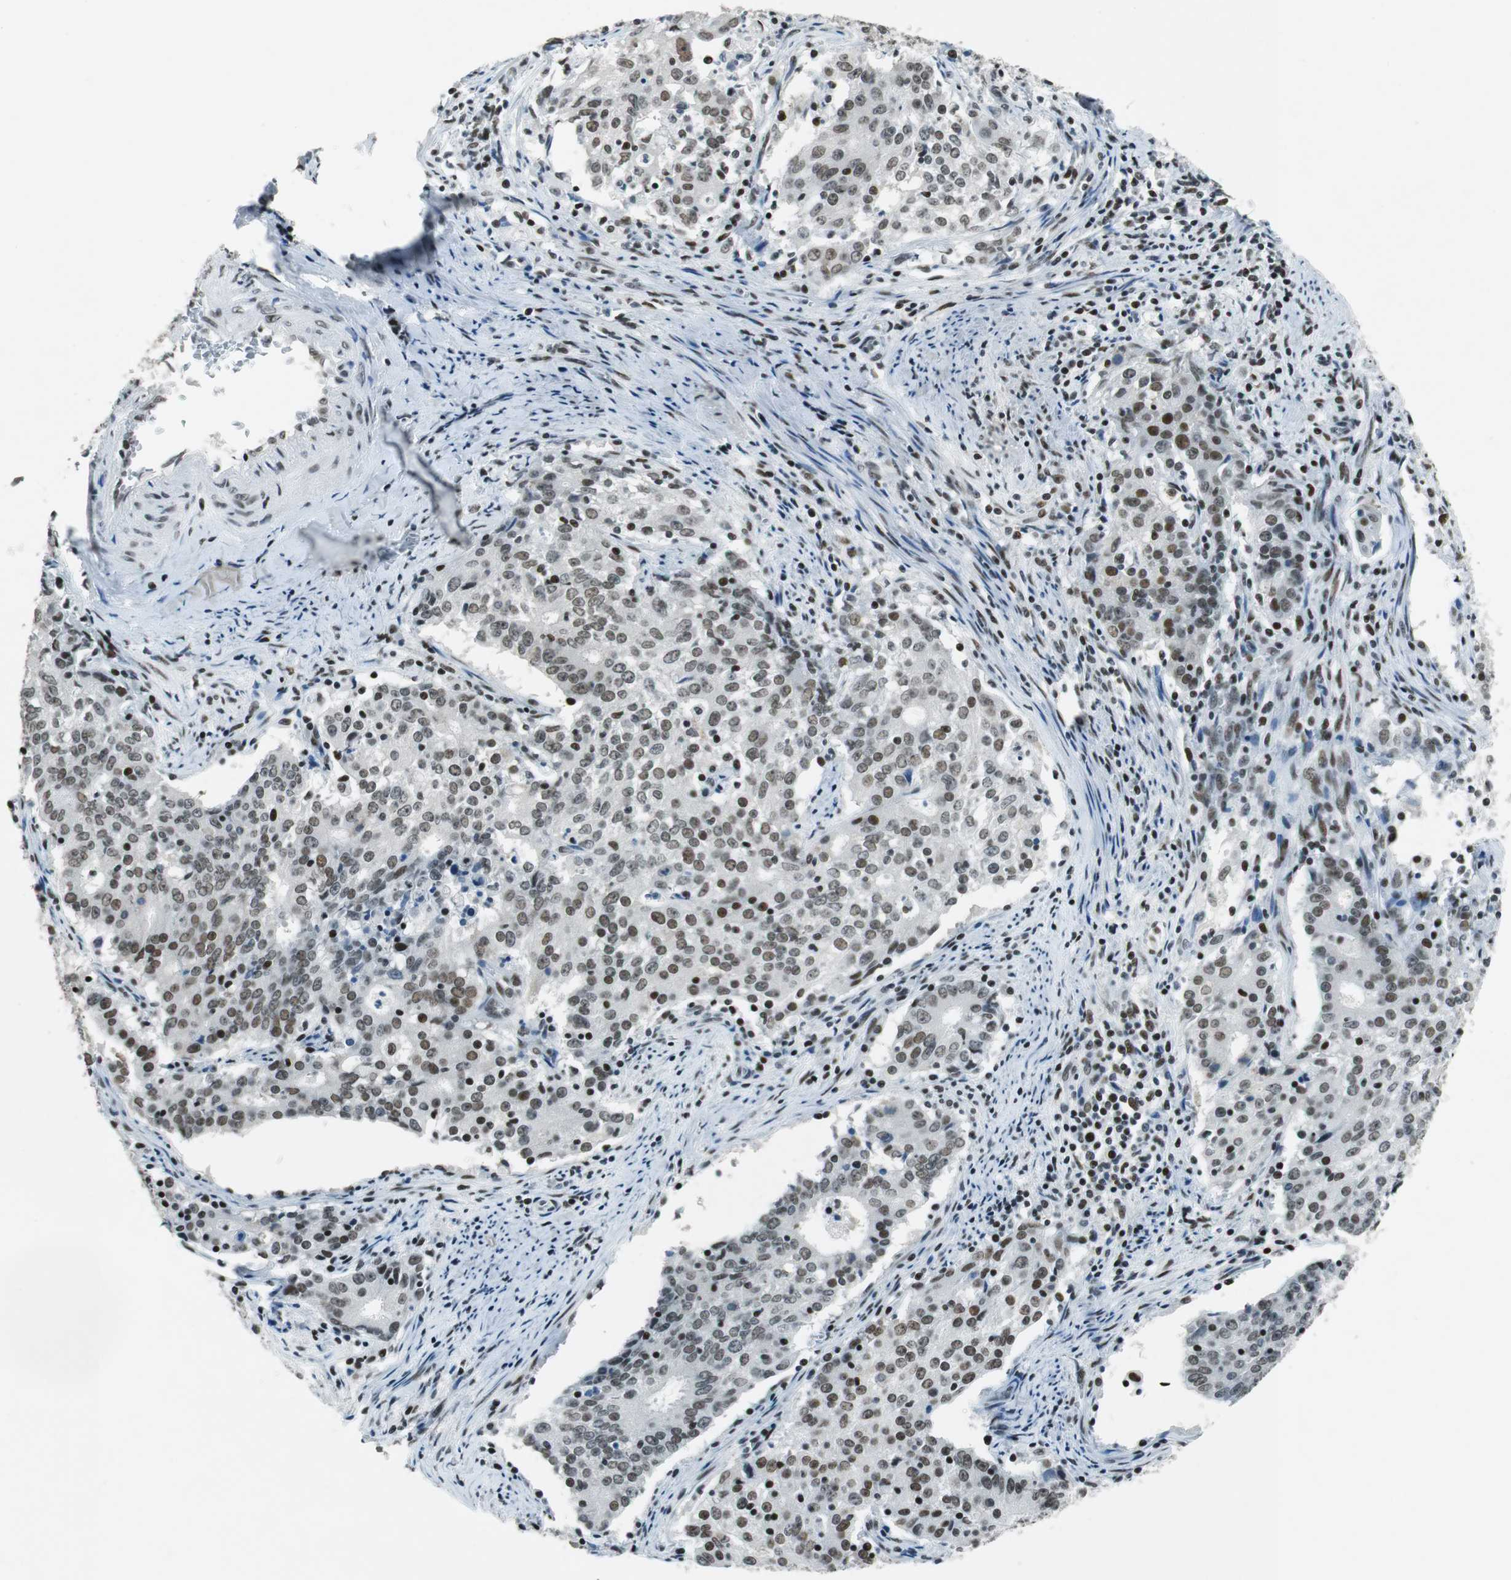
{"staining": {"intensity": "weak", "quantity": "25%-75%", "location": "nuclear"}, "tissue": "cervical cancer", "cell_type": "Tumor cells", "image_type": "cancer", "snomed": [{"axis": "morphology", "description": "Adenocarcinoma, NOS"}, {"axis": "topography", "description": "Cervix"}], "caption": "Immunohistochemistry (DAB) staining of adenocarcinoma (cervical) exhibits weak nuclear protein staining in about 25%-75% of tumor cells.", "gene": "HDAC3", "patient": {"sex": "female", "age": 44}}